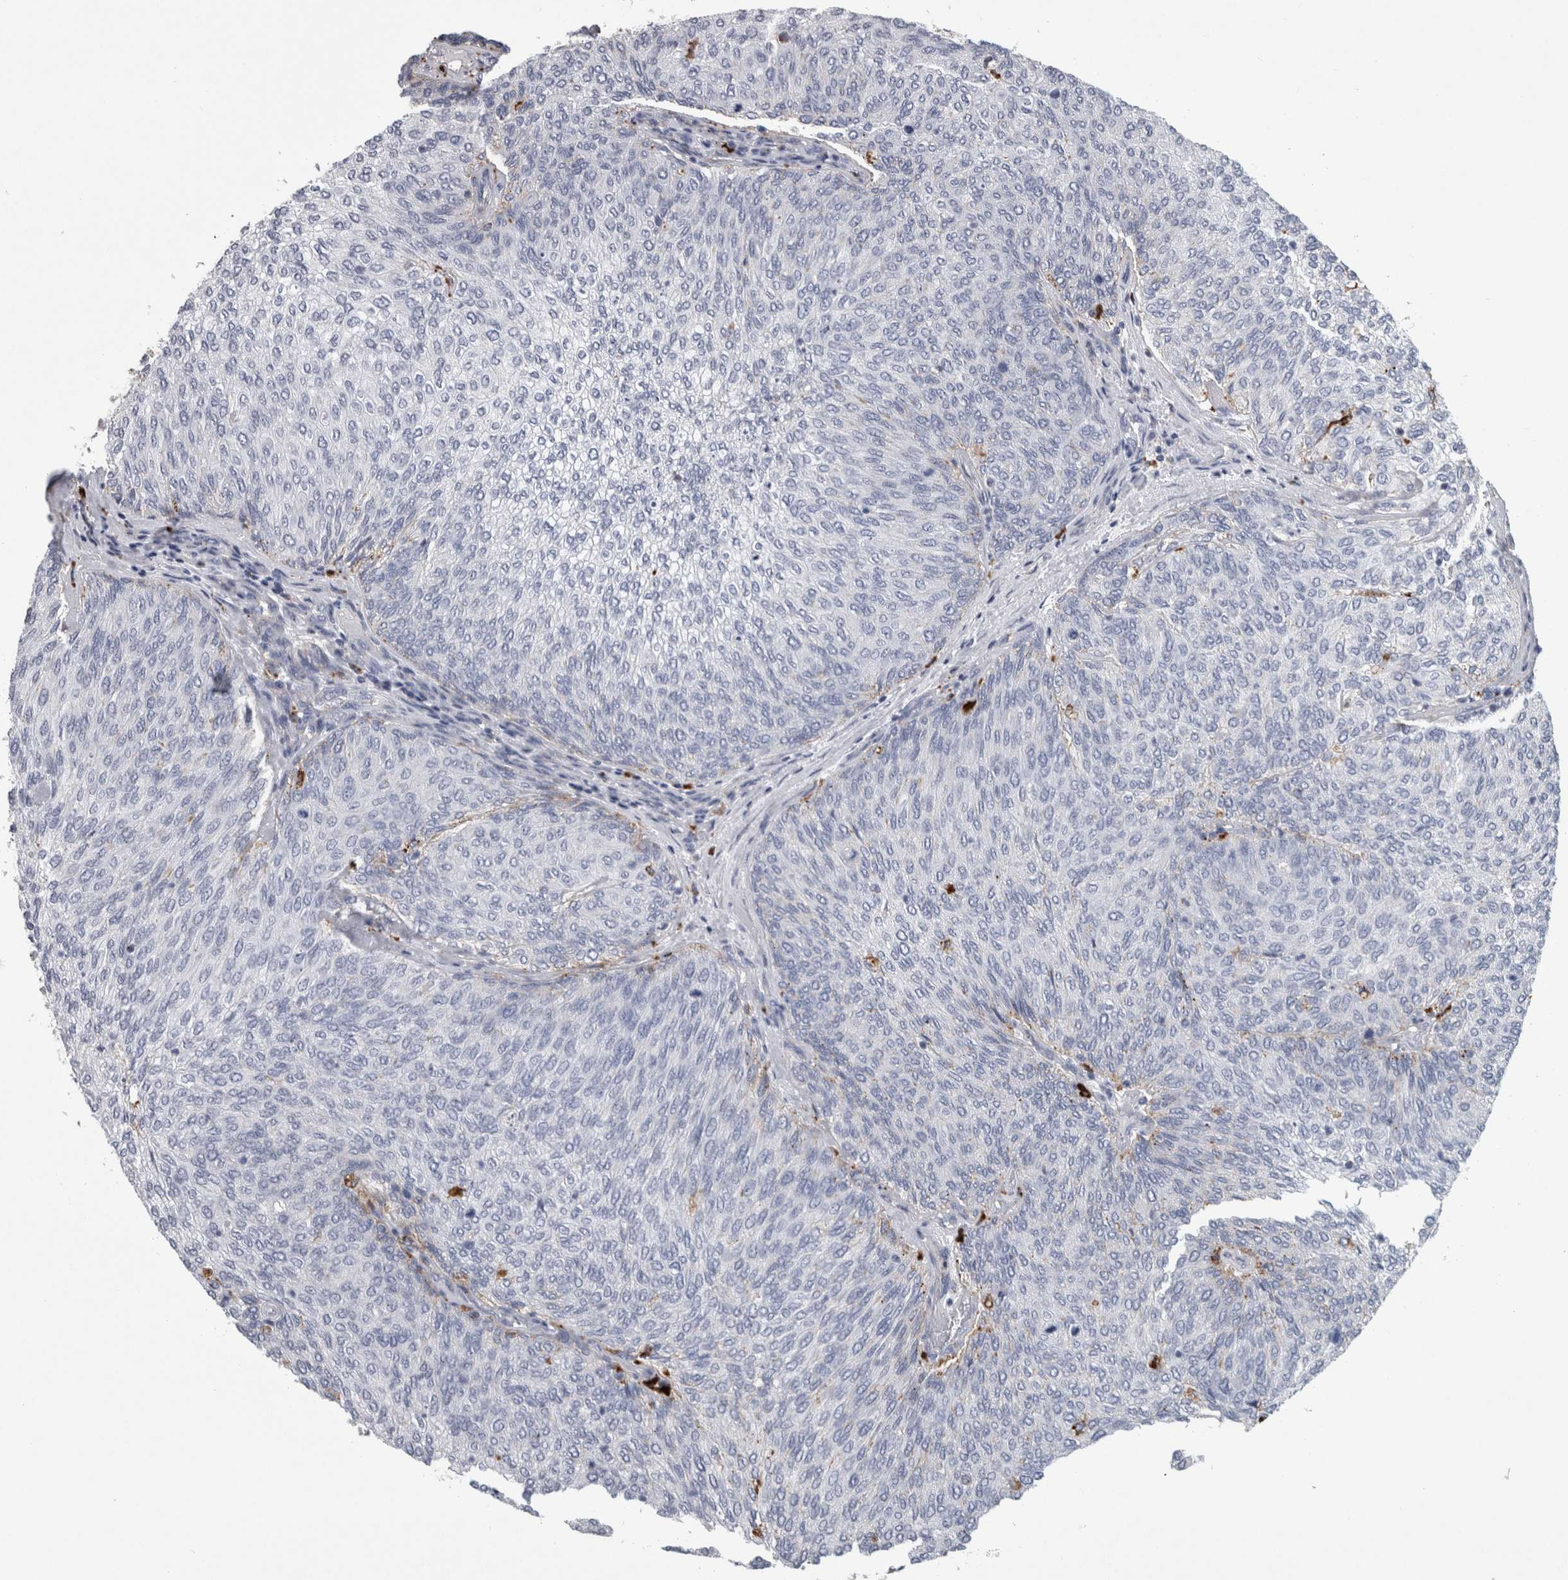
{"staining": {"intensity": "negative", "quantity": "none", "location": "none"}, "tissue": "urothelial cancer", "cell_type": "Tumor cells", "image_type": "cancer", "snomed": [{"axis": "morphology", "description": "Urothelial carcinoma, Low grade"}, {"axis": "topography", "description": "Urinary bladder"}], "caption": "IHC image of neoplastic tissue: human urothelial cancer stained with DAB demonstrates no significant protein staining in tumor cells. Nuclei are stained in blue.", "gene": "DPP7", "patient": {"sex": "female", "age": 79}}